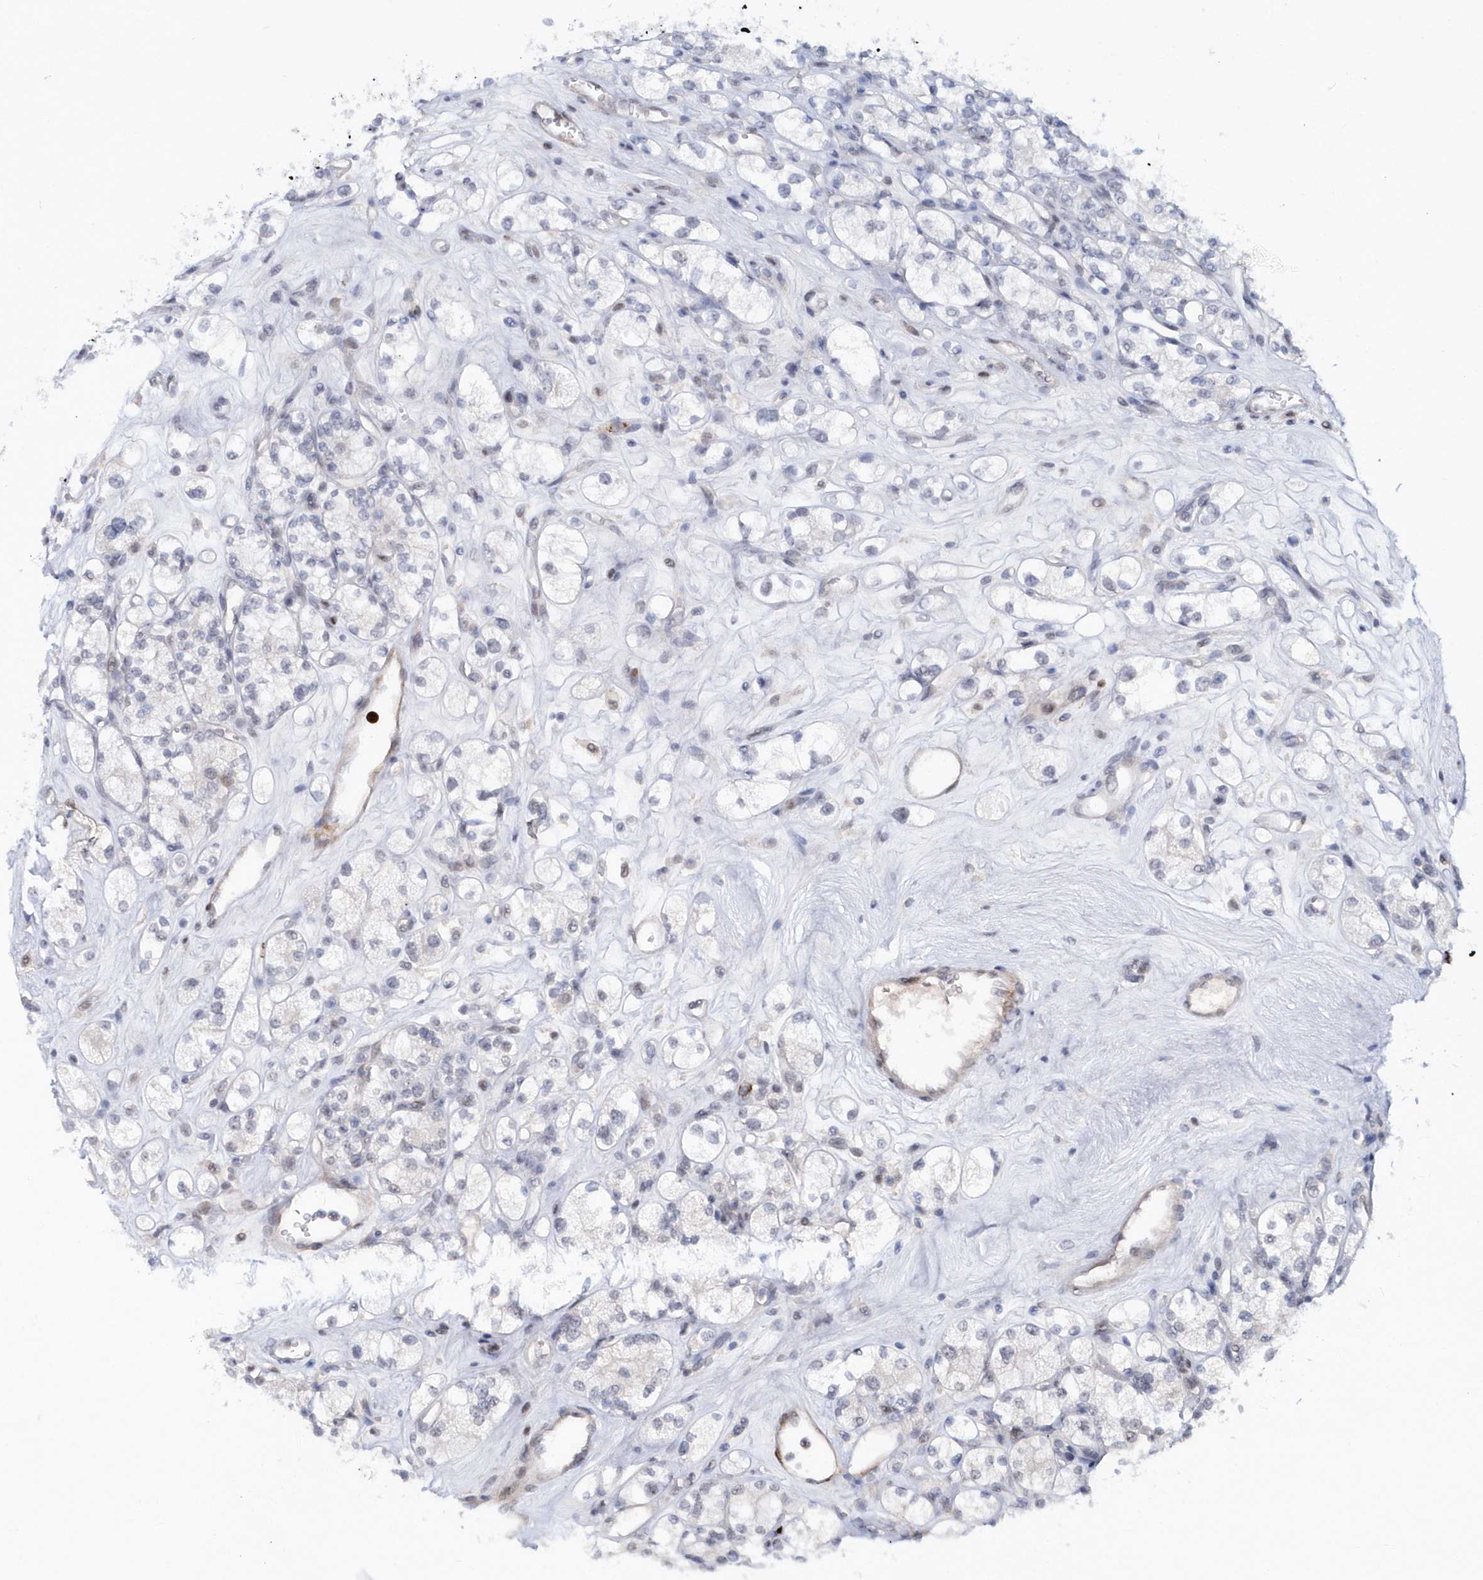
{"staining": {"intensity": "negative", "quantity": "none", "location": "none"}, "tissue": "renal cancer", "cell_type": "Tumor cells", "image_type": "cancer", "snomed": [{"axis": "morphology", "description": "Adenocarcinoma, NOS"}, {"axis": "topography", "description": "Kidney"}], "caption": "An image of renal cancer (adenocarcinoma) stained for a protein exhibits no brown staining in tumor cells.", "gene": "ASCL4", "patient": {"sex": "male", "age": 77}}